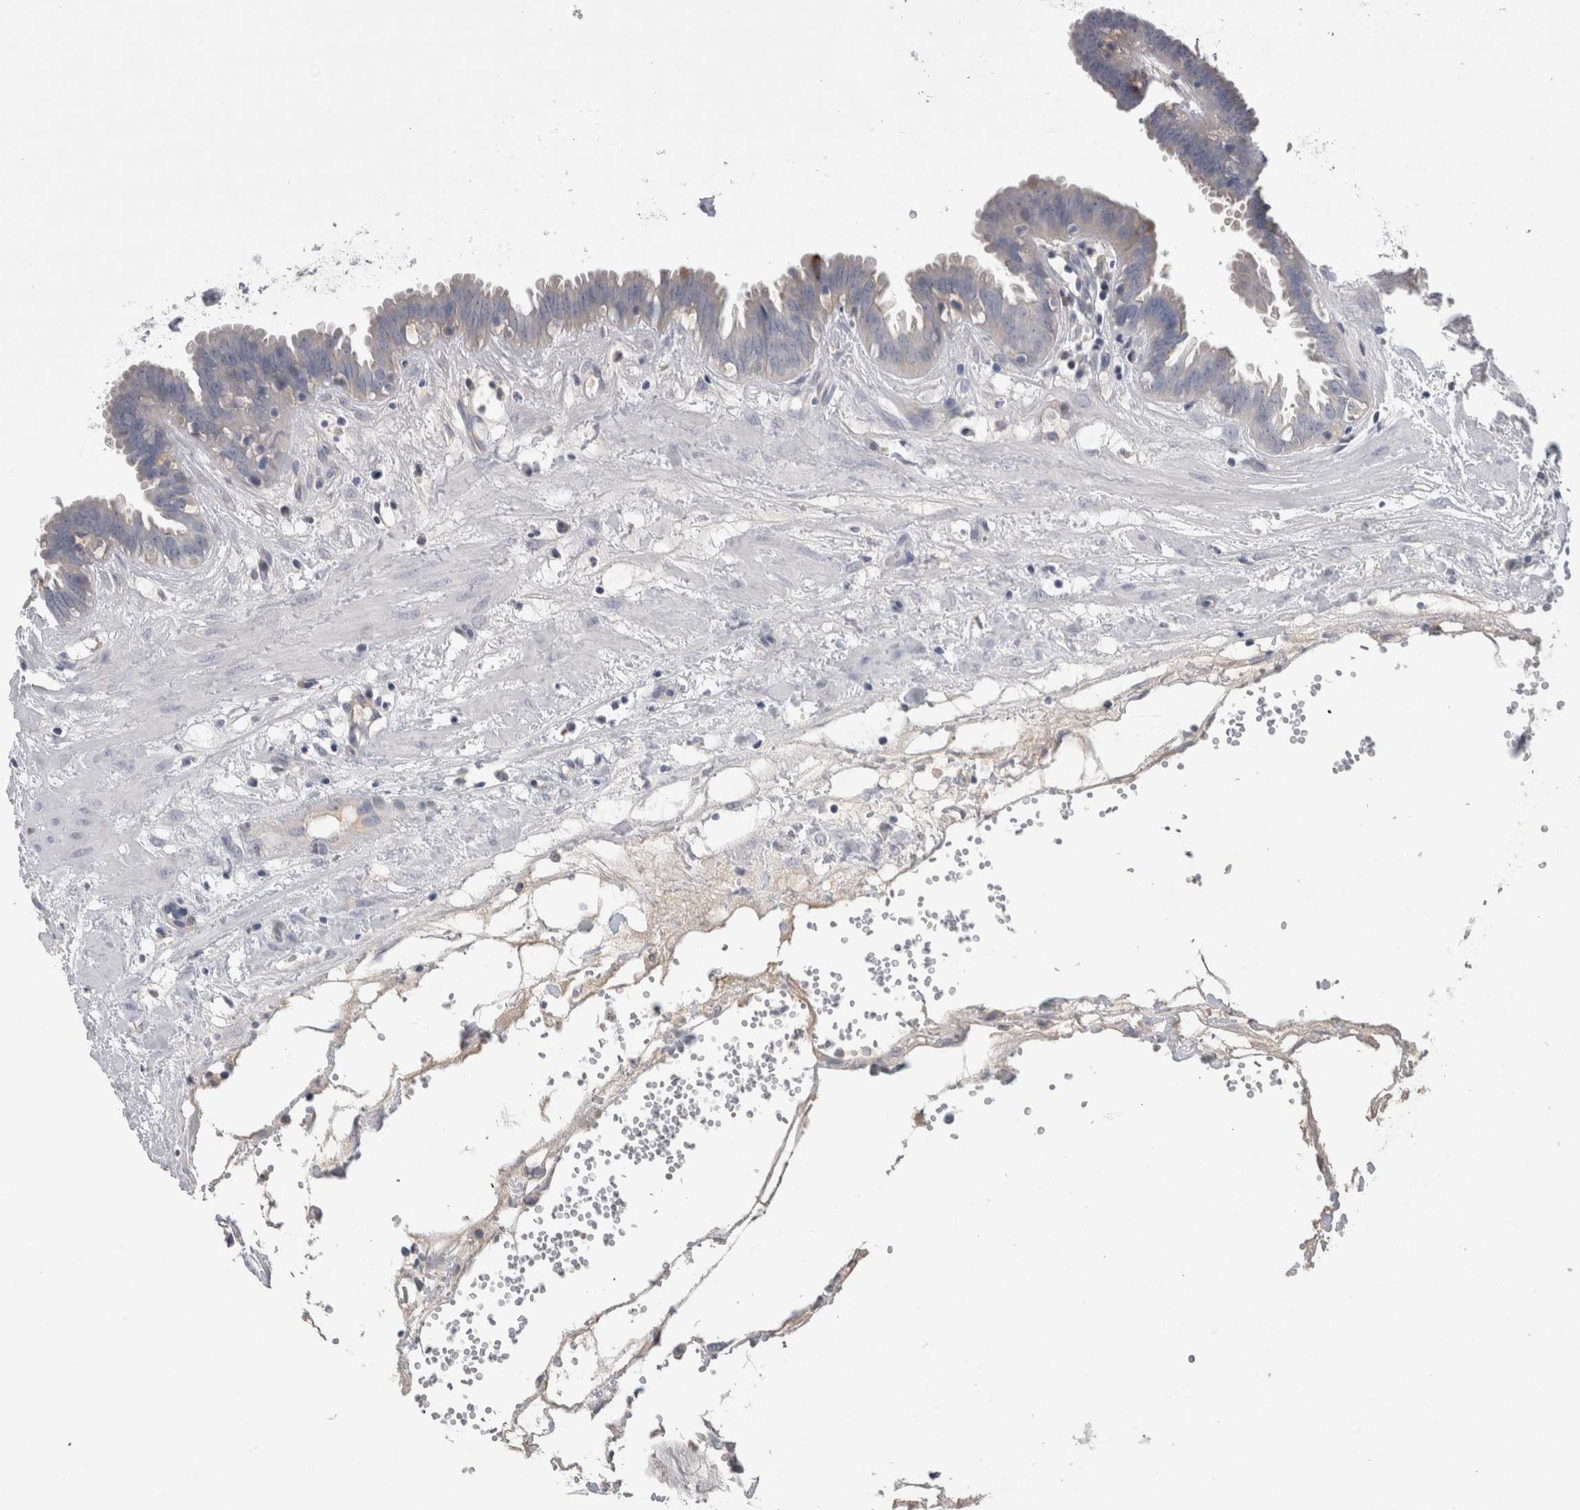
{"staining": {"intensity": "negative", "quantity": "none", "location": "none"}, "tissue": "fallopian tube", "cell_type": "Glandular cells", "image_type": "normal", "snomed": [{"axis": "morphology", "description": "Normal tissue, NOS"}, {"axis": "topography", "description": "Fallopian tube"}, {"axis": "topography", "description": "Placenta"}], "caption": "Human fallopian tube stained for a protein using immunohistochemistry displays no staining in glandular cells.", "gene": "REG1A", "patient": {"sex": "female", "age": 32}}